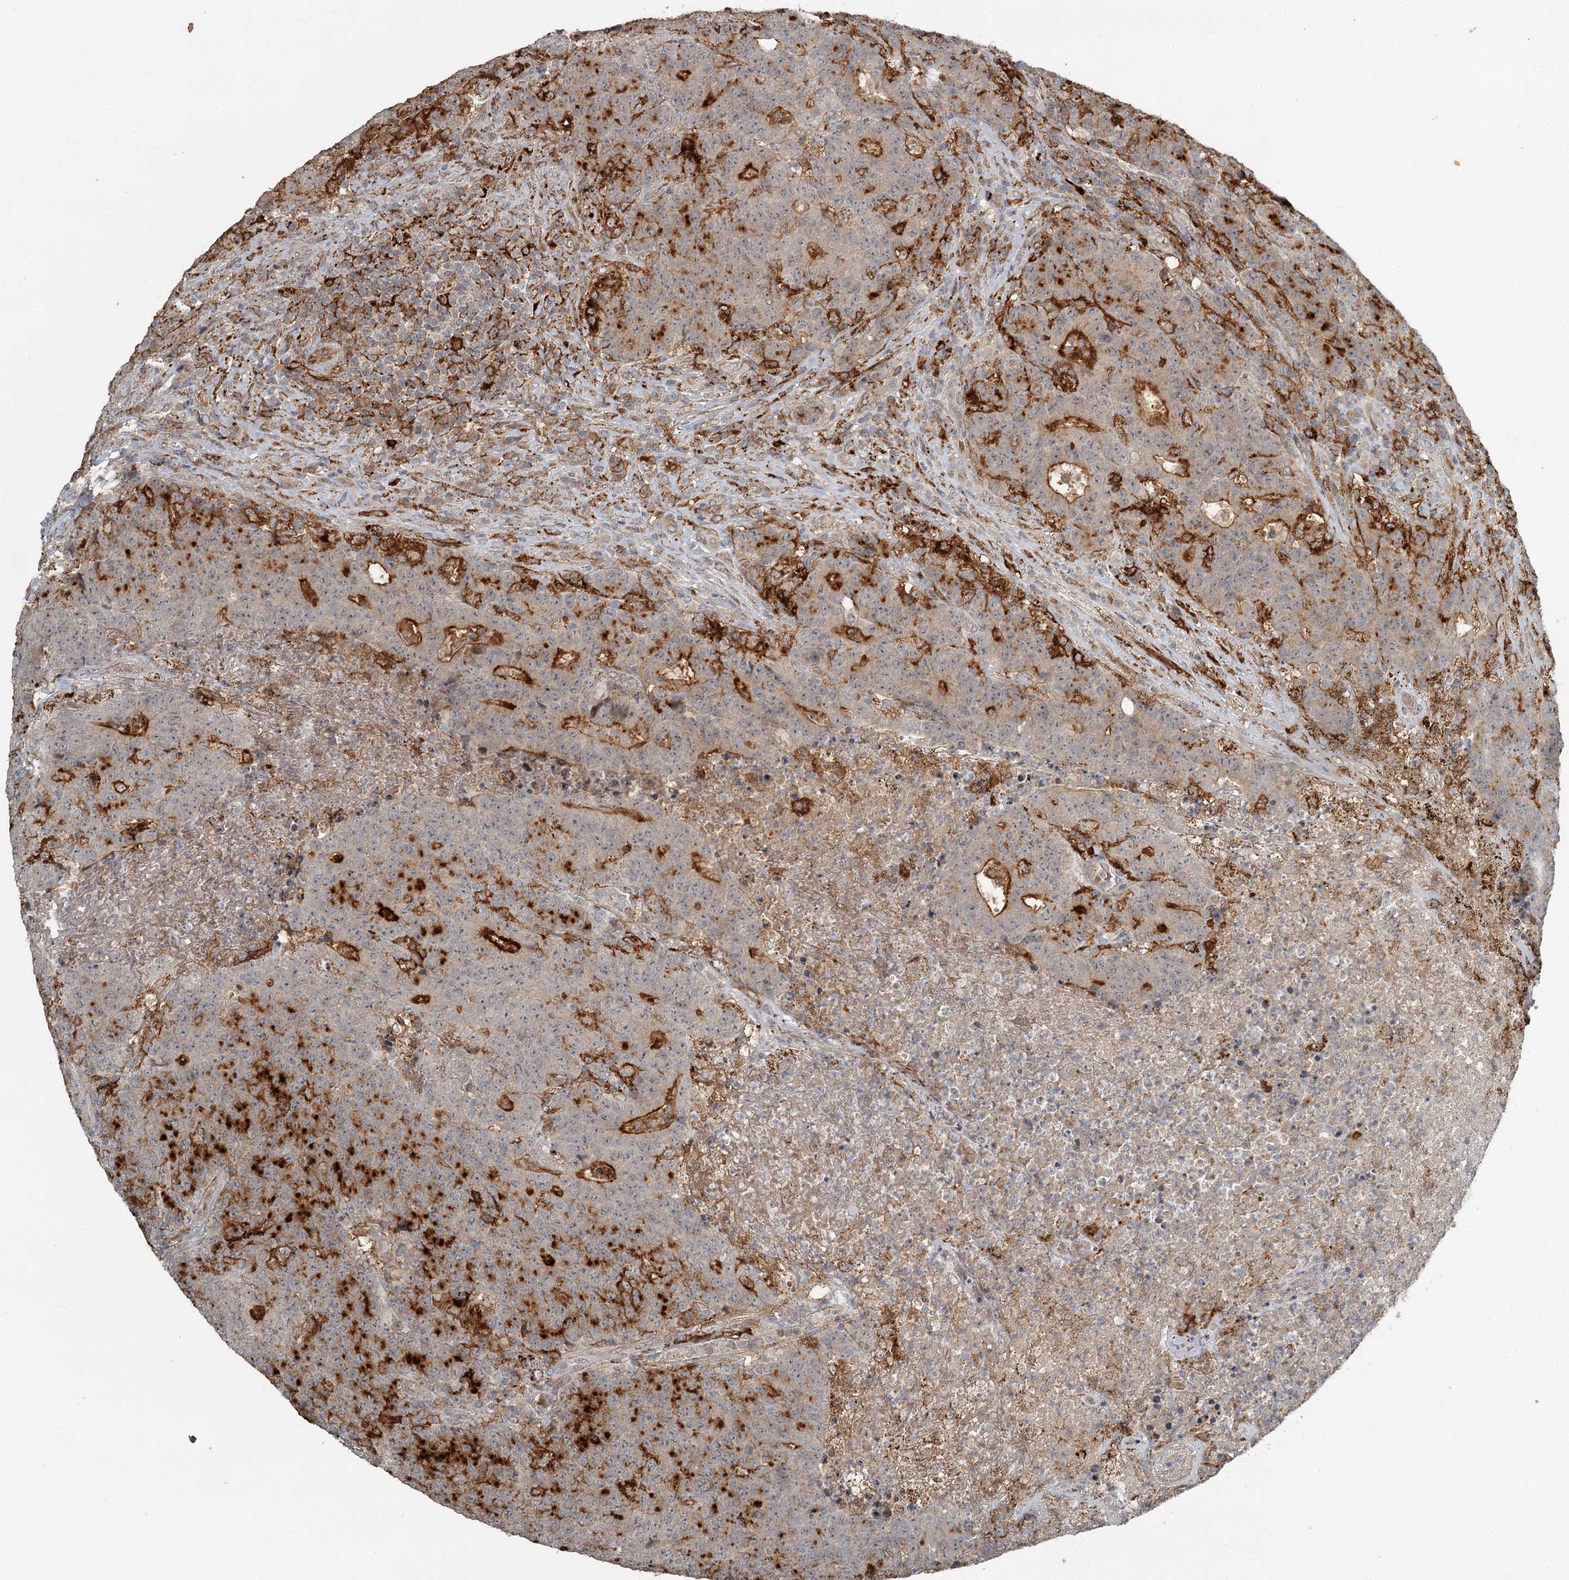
{"staining": {"intensity": "strong", "quantity": "25%-75%", "location": "cytoplasmic/membranous"}, "tissue": "colorectal cancer", "cell_type": "Tumor cells", "image_type": "cancer", "snomed": [{"axis": "morphology", "description": "Adenocarcinoma, NOS"}, {"axis": "topography", "description": "Colon"}], "caption": "A high amount of strong cytoplasmic/membranous expression is appreciated in about 25%-75% of tumor cells in colorectal cancer (adenocarcinoma) tissue.", "gene": "SLC39A8", "patient": {"sex": "female", "age": 75}}